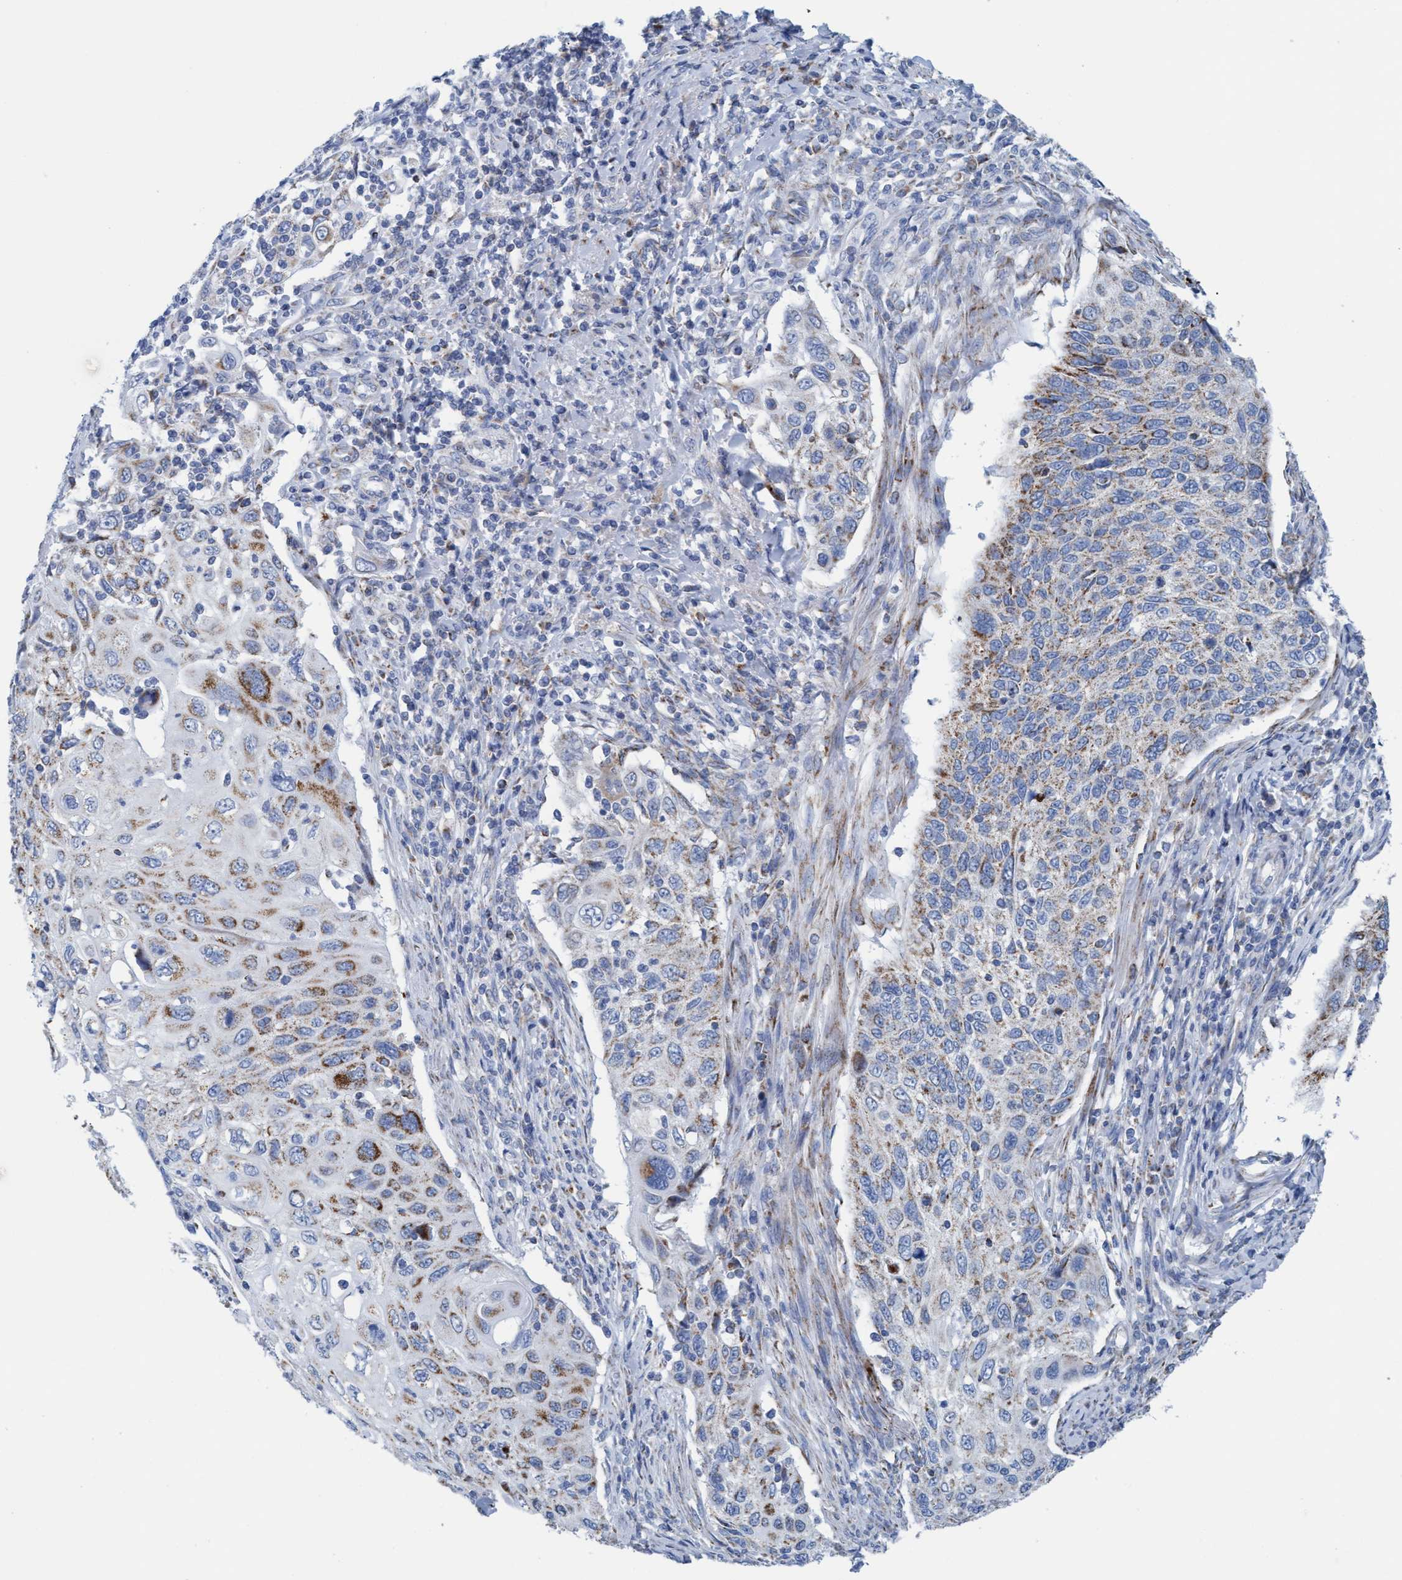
{"staining": {"intensity": "moderate", "quantity": ">75%", "location": "cytoplasmic/membranous"}, "tissue": "cervical cancer", "cell_type": "Tumor cells", "image_type": "cancer", "snomed": [{"axis": "morphology", "description": "Squamous cell carcinoma, NOS"}, {"axis": "topography", "description": "Cervix"}], "caption": "Tumor cells demonstrate medium levels of moderate cytoplasmic/membranous expression in approximately >75% of cells in human cervical cancer.", "gene": "GGA3", "patient": {"sex": "female", "age": 70}}